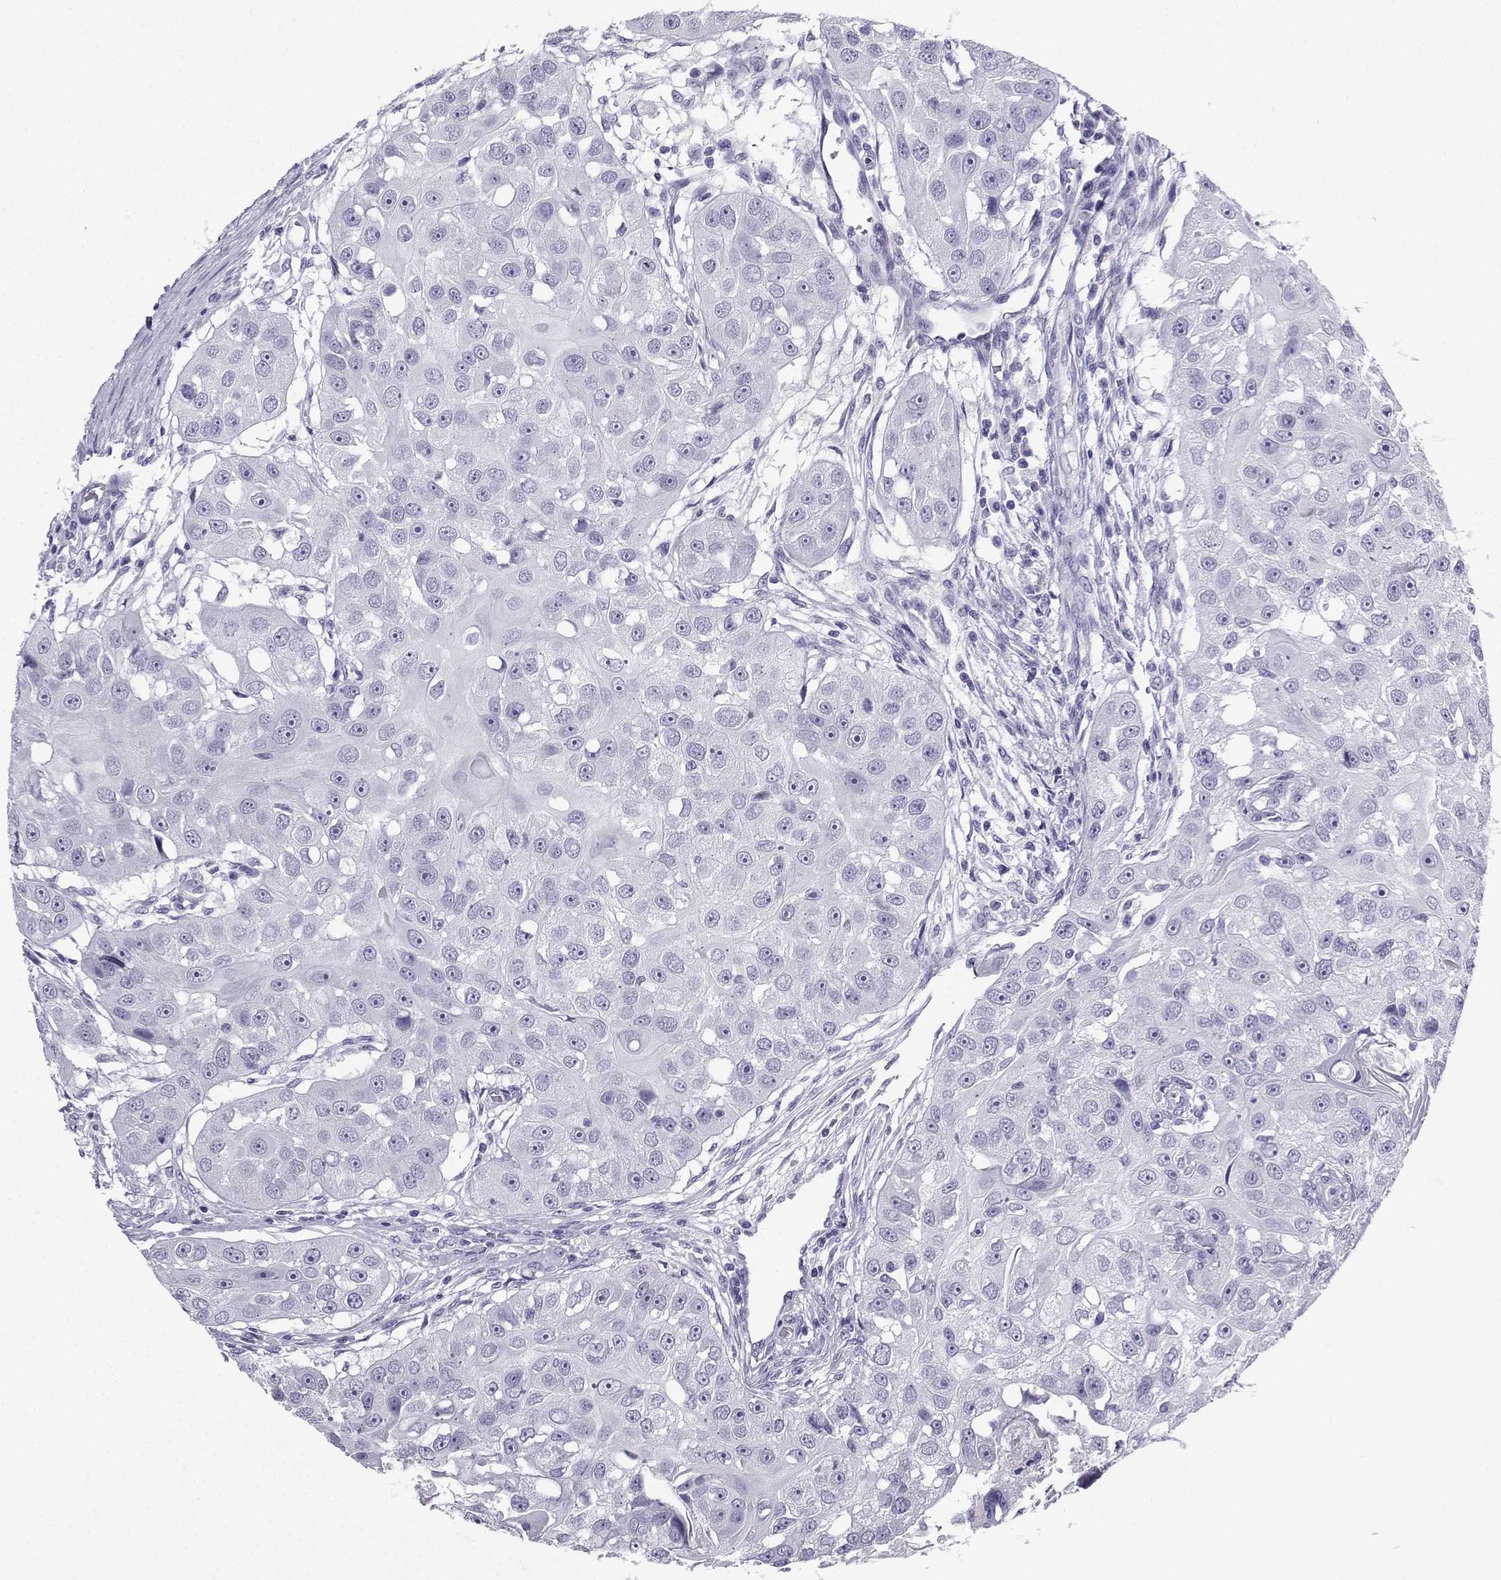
{"staining": {"intensity": "negative", "quantity": "none", "location": "none"}, "tissue": "head and neck cancer", "cell_type": "Tumor cells", "image_type": "cancer", "snomed": [{"axis": "morphology", "description": "Squamous cell carcinoma, NOS"}, {"axis": "topography", "description": "Head-Neck"}], "caption": "DAB (3,3'-diaminobenzidine) immunohistochemical staining of human squamous cell carcinoma (head and neck) reveals no significant positivity in tumor cells.", "gene": "SLC18A2", "patient": {"sex": "male", "age": 51}}